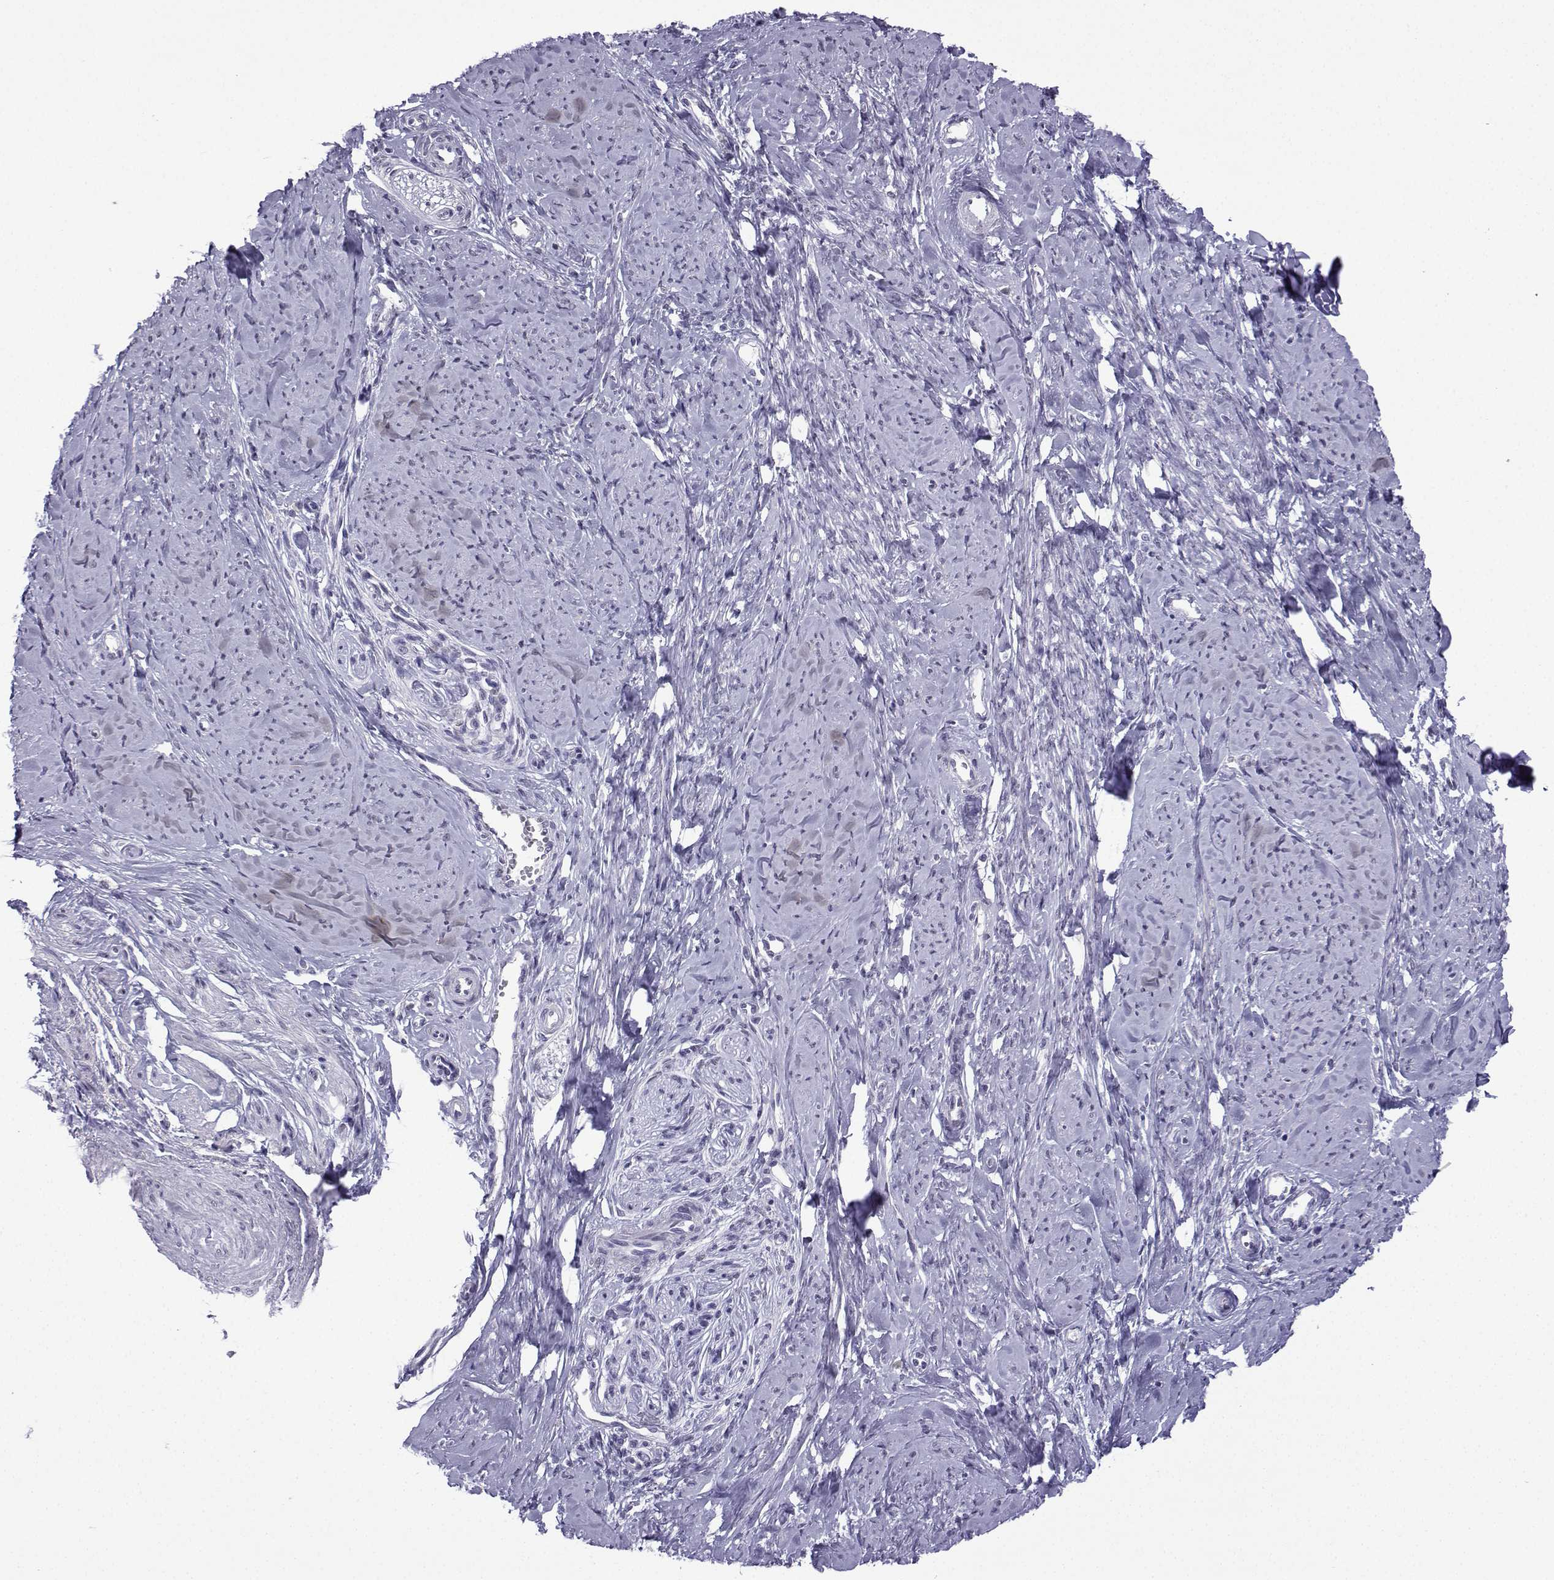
{"staining": {"intensity": "weak", "quantity": "<25%", "location": "cytoplasmic/membranous"}, "tissue": "smooth muscle", "cell_type": "Smooth muscle cells", "image_type": "normal", "snomed": [{"axis": "morphology", "description": "Normal tissue, NOS"}, {"axis": "topography", "description": "Smooth muscle"}], "caption": "High power microscopy photomicrograph of an immunohistochemistry histopathology image of normal smooth muscle, revealing no significant expression in smooth muscle cells.", "gene": "CFAP70", "patient": {"sex": "female", "age": 48}}